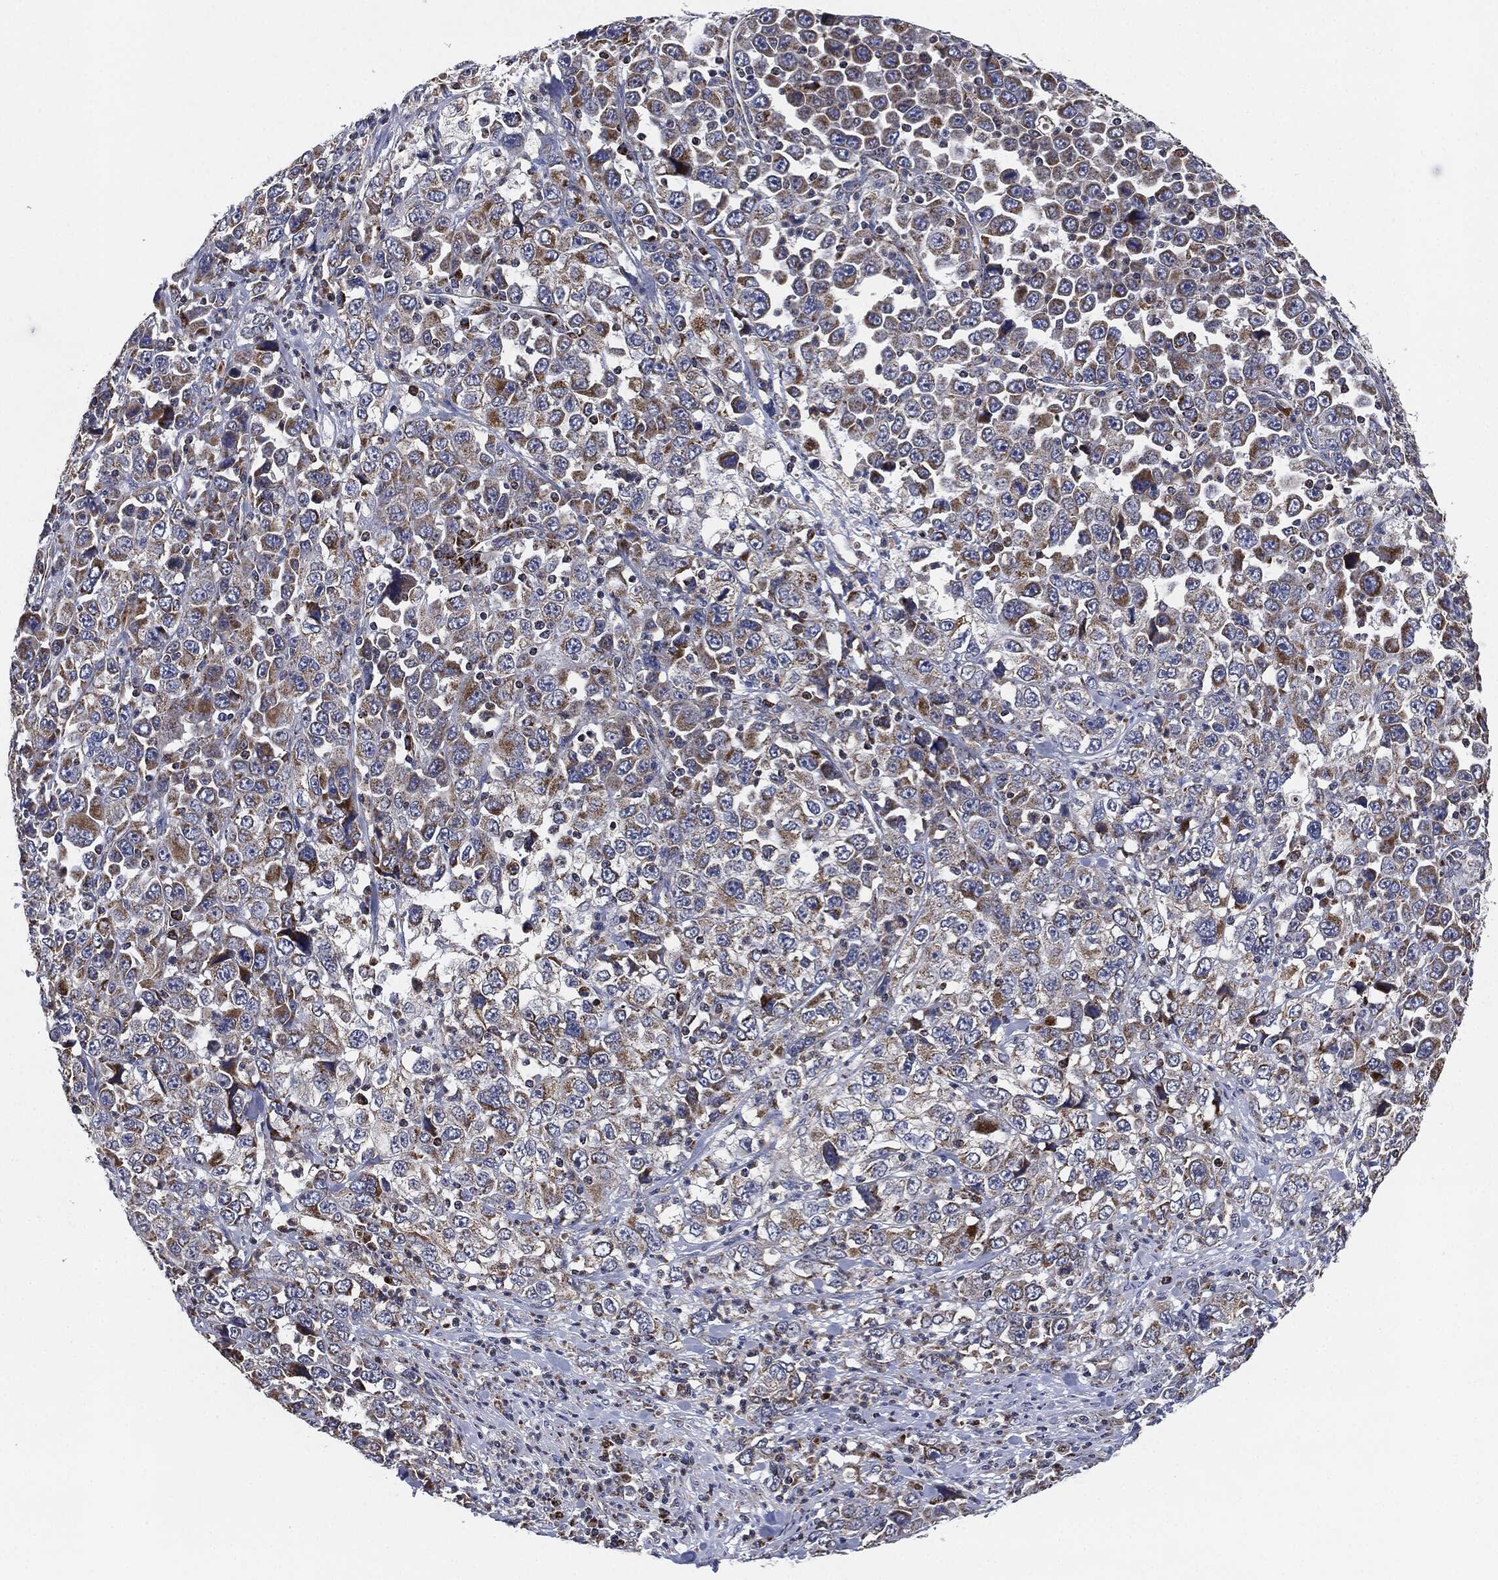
{"staining": {"intensity": "moderate", "quantity": "25%-75%", "location": "cytoplasmic/membranous"}, "tissue": "stomach cancer", "cell_type": "Tumor cells", "image_type": "cancer", "snomed": [{"axis": "morphology", "description": "Normal tissue, NOS"}, {"axis": "morphology", "description": "Adenocarcinoma, NOS"}, {"axis": "topography", "description": "Stomach, upper"}, {"axis": "topography", "description": "Stomach"}], "caption": "High-magnification brightfield microscopy of stomach cancer stained with DAB (3,3'-diaminobenzidine) (brown) and counterstained with hematoxylin (blue). tumor cells exhibit moderate cytoplasmic/membranous expression is identified in about25%-75% of cells.", "gene": "NDUFV2", "patient": {"sex": "male", "age": 59}}